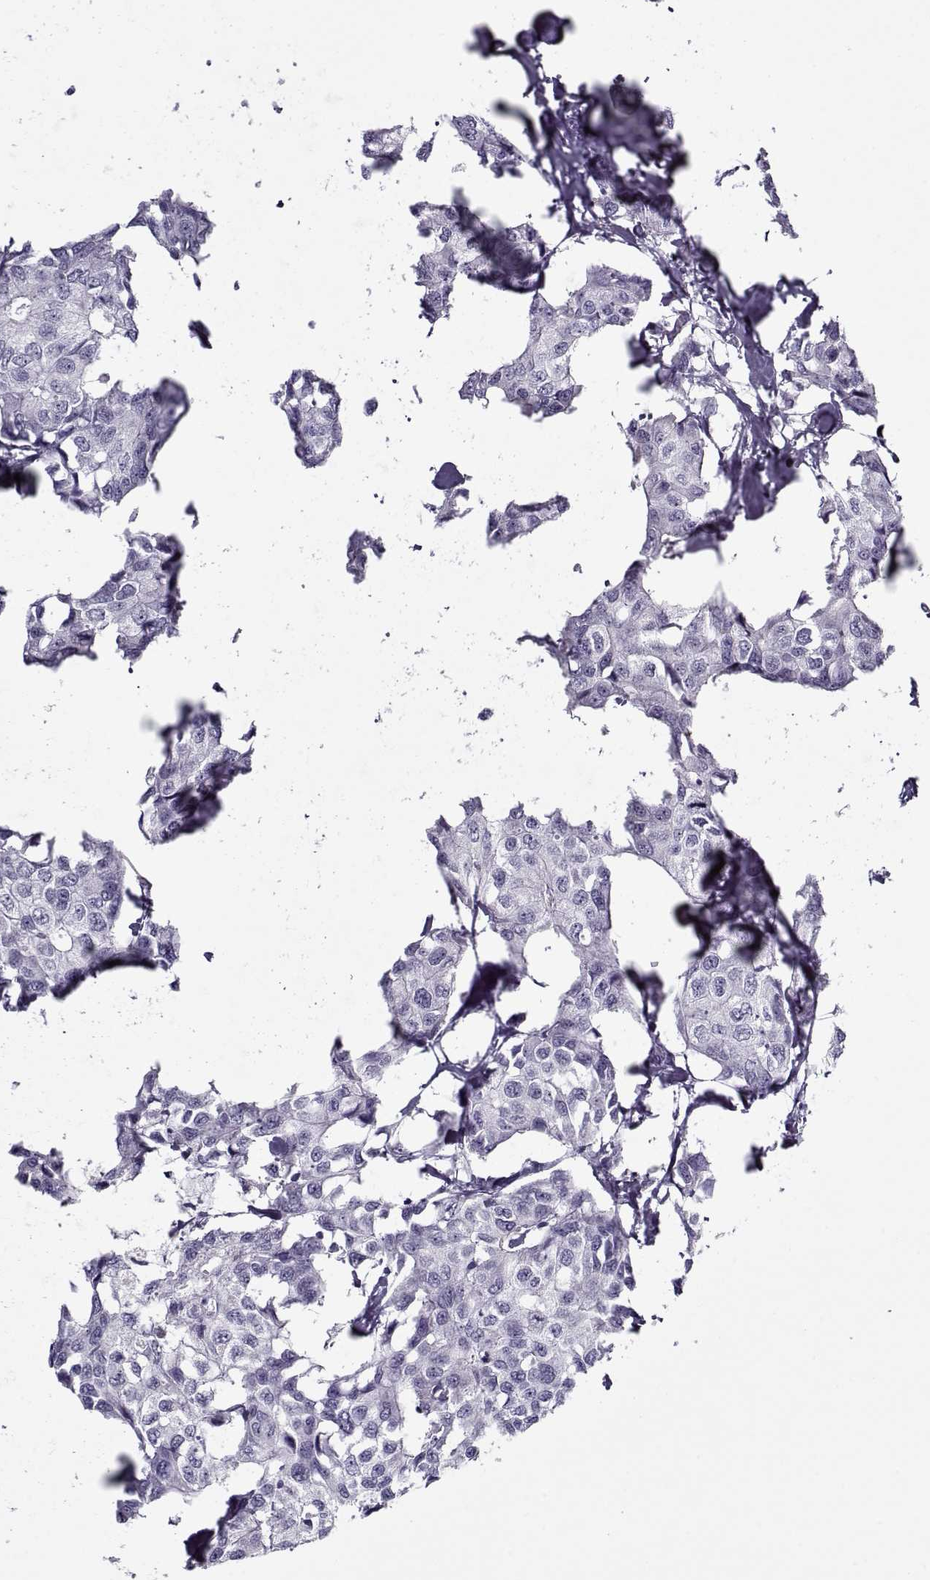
{"staining": {"intensity": "negative", "quantity": "none", "location": "none"}, "tissue": "breast cancer", "cell_type": "Tumor cells", "image_type": "cancer", "snomed": [{"axis": "morphology", "description": "Duct carcinoma"}, {"axis": "topography", "description": "Breast"}], "caption": "Immunohistochemical staining of human breast intraductal carcinoma exhibits no significant expression in tumor cells.", "gene": "CIBAR1", "patient": {"sex": "female", "age": 80}}